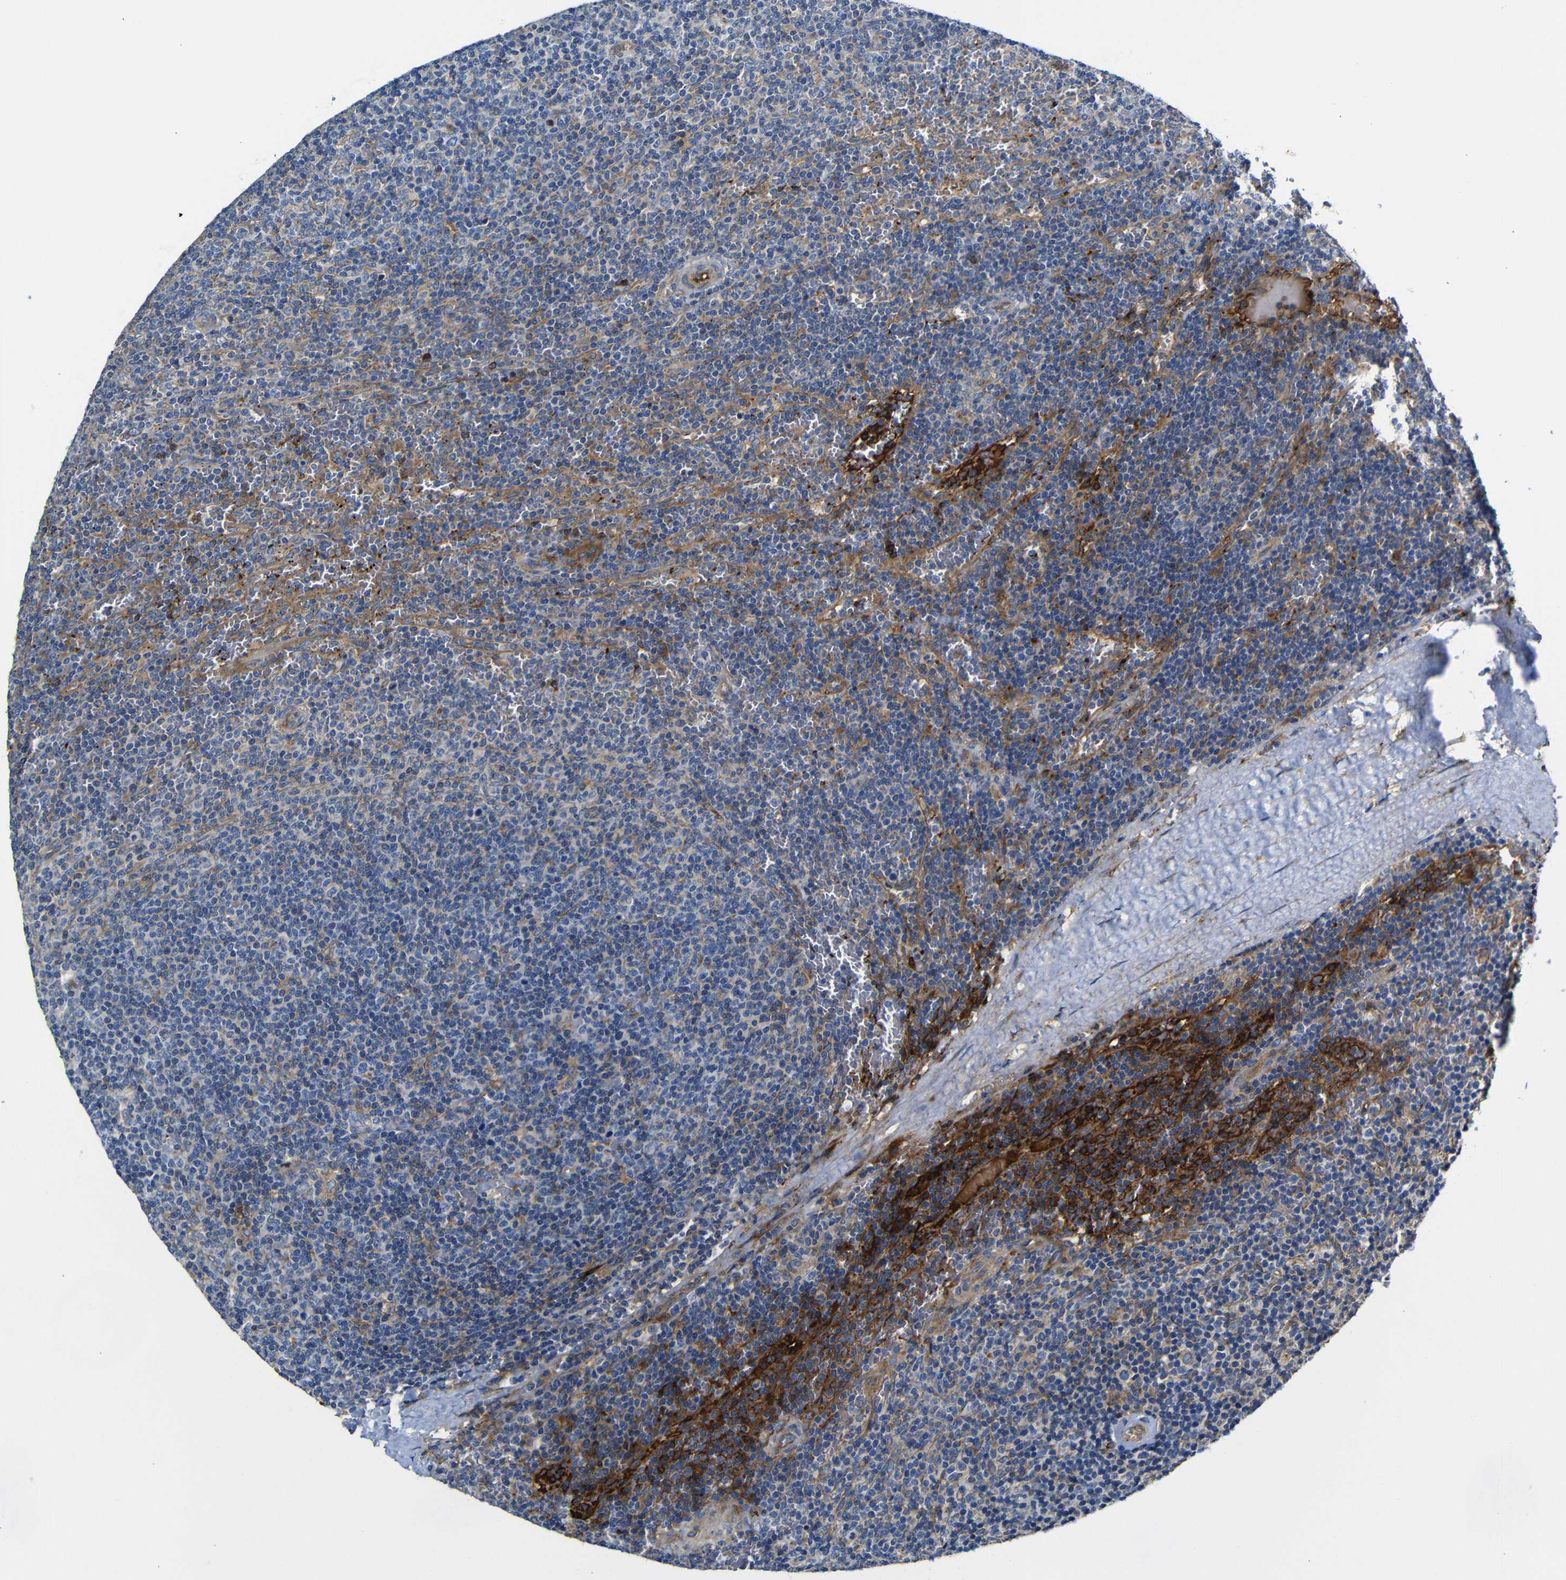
{"staining": {"intensity": "weak", "quantity": "<25%", "location": "cytoplasmic/membranous"}, "tissue": "lymphoma", "cell_type": "Tumor cells", "image_type": "cancer", "snomed": [{"axis": "morphology", "description": "Malignant lymphoma, non-Hodgkin's type, Low grade"}, {"axis": "topography", "description": "Spleen"}], "caption": "The photomicrograph displays no staining of tumor cells in lymphoma.", "gene": "CLCC1", "patient": {"sex": "female", "age": 50}}